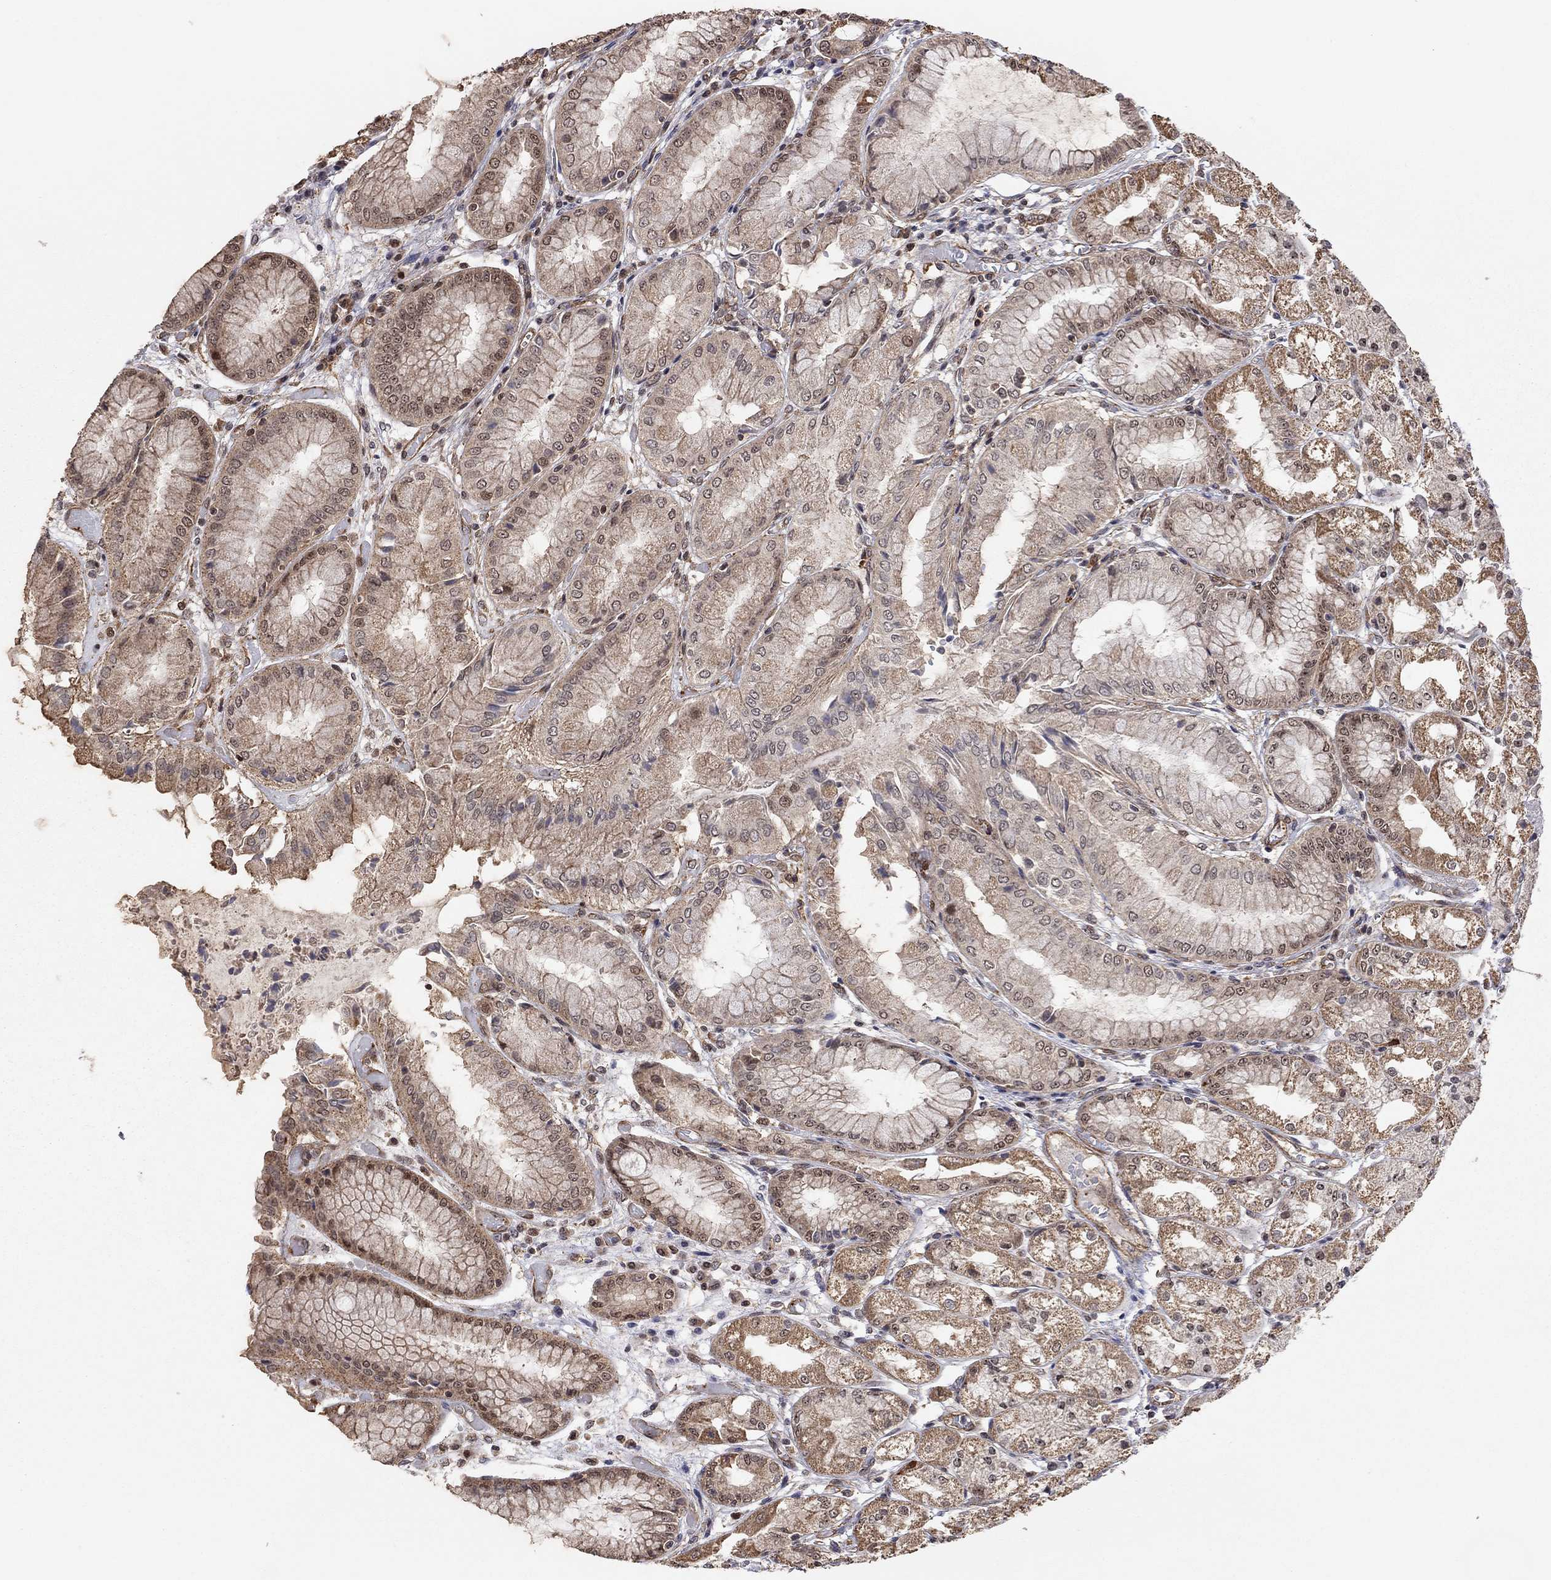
{"staining": {"intensity": "moderate", "quantity": "25%-75%", "location": "cytoplasmic/membranous,nuclear"}, "tissue": "stomach", "cell_type": "Glandular cells", "image_type": "normal", "snomed": [{"axis": "morphology", "description": "Normal tissue, NOS"}, {"axis": "topography", "description": "Stomach, upper"}], "caption": "DAB (3,3'-diaminobenzidine) immunohistochemical staining of benign human stomach reveals moderate cytoplasmic/membranous,nuclear protein expression in about 25%-75% of glandular cells.", "gene": "TDP1", "patient": {"sex": "male", "age": 72}}